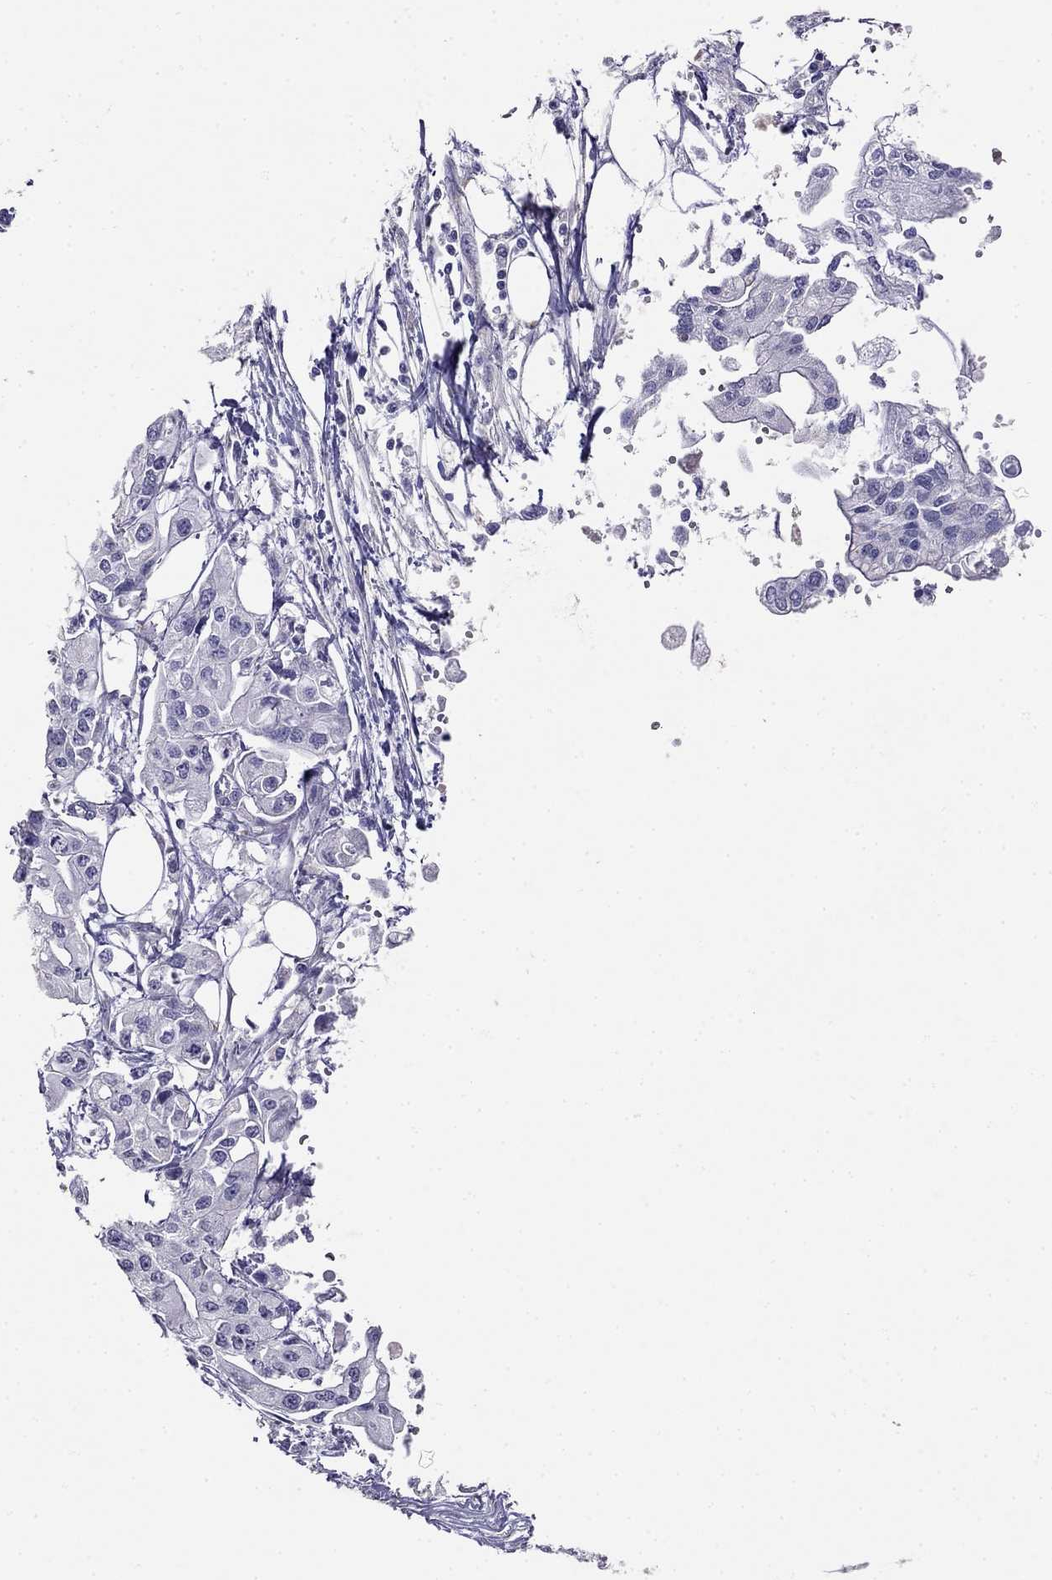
{"staining": {"intensity": "negative", "quantity": "none", "location": "none"}, "tissue": "pancreatic cancer", "cell_type": "Tumor cells", "image_type": "cancer", "snomed": [{"axis": "morphology", "description": "Adenocarcinoma, NOS"}, {"axis": "topography", "description": "Pancreas"}], "caption": "The micrograph exhibits no staining of tumor cells in pancreatic cancer (adenocarcinoma). (Brightfield microscopy of DAB immunohistochemistry at high magnification).", "gene": "LY6H", "patient": {"sex": "male", "age": 70}}